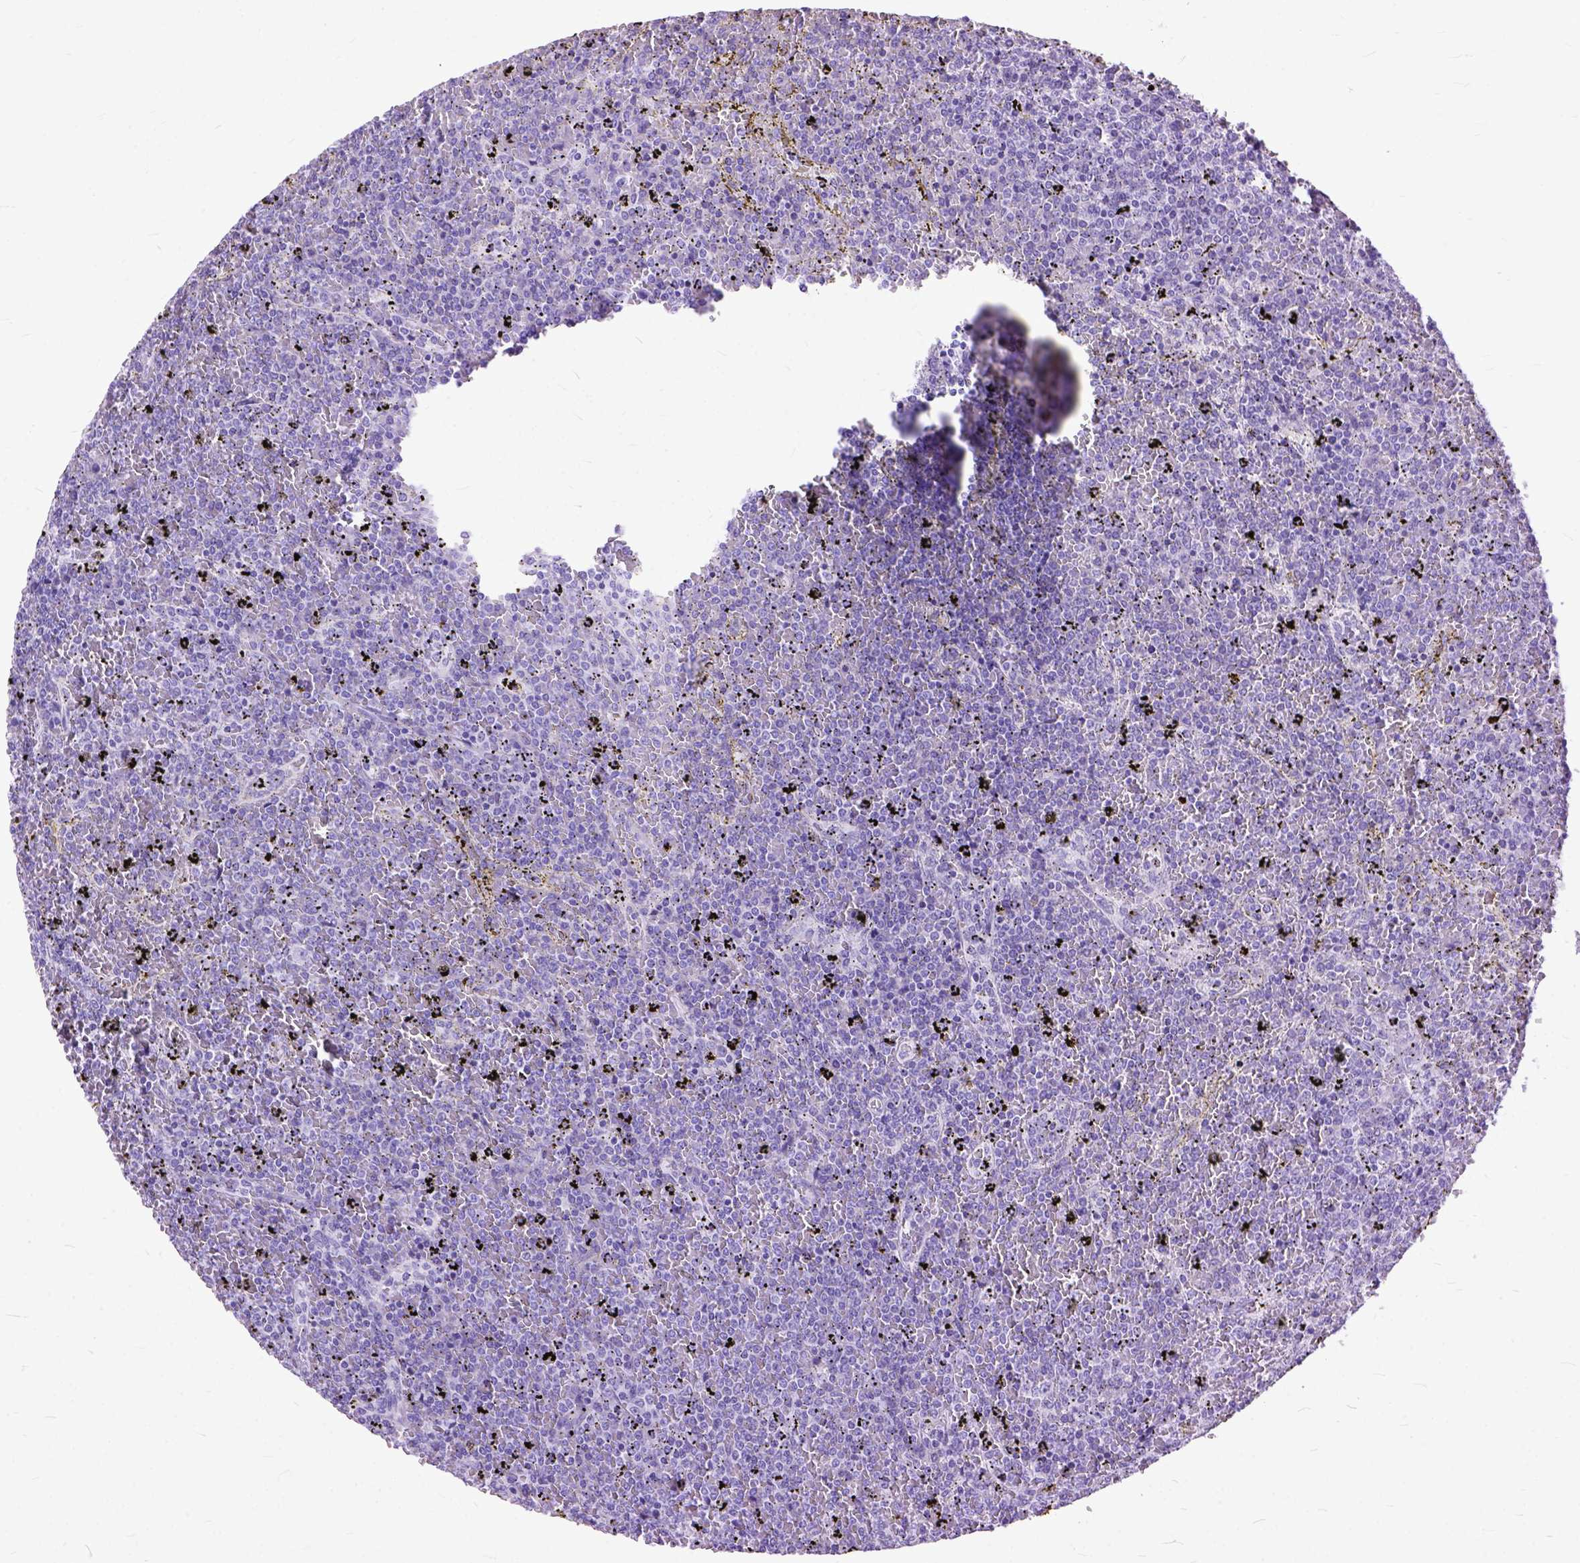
{"staining": {"intensity": "negative", "quantity": "none", "location": "none"}, "tissue": "lymphoma", "cell_type": "Tumor cells", "image_type": "cancer", "snomed": [{"axis": "morphology", "description": "Malignant lymphoma, non-Hodgkin's type, Low grade"}, {"axis": "topography", "description": "Spleen"}], "caption": "Lymphoma was stained to show a protein in brown. There is no significant expression in tumor cells.", "gene": "GNGT1", "patient": {"sex": "female", "age": 77}}